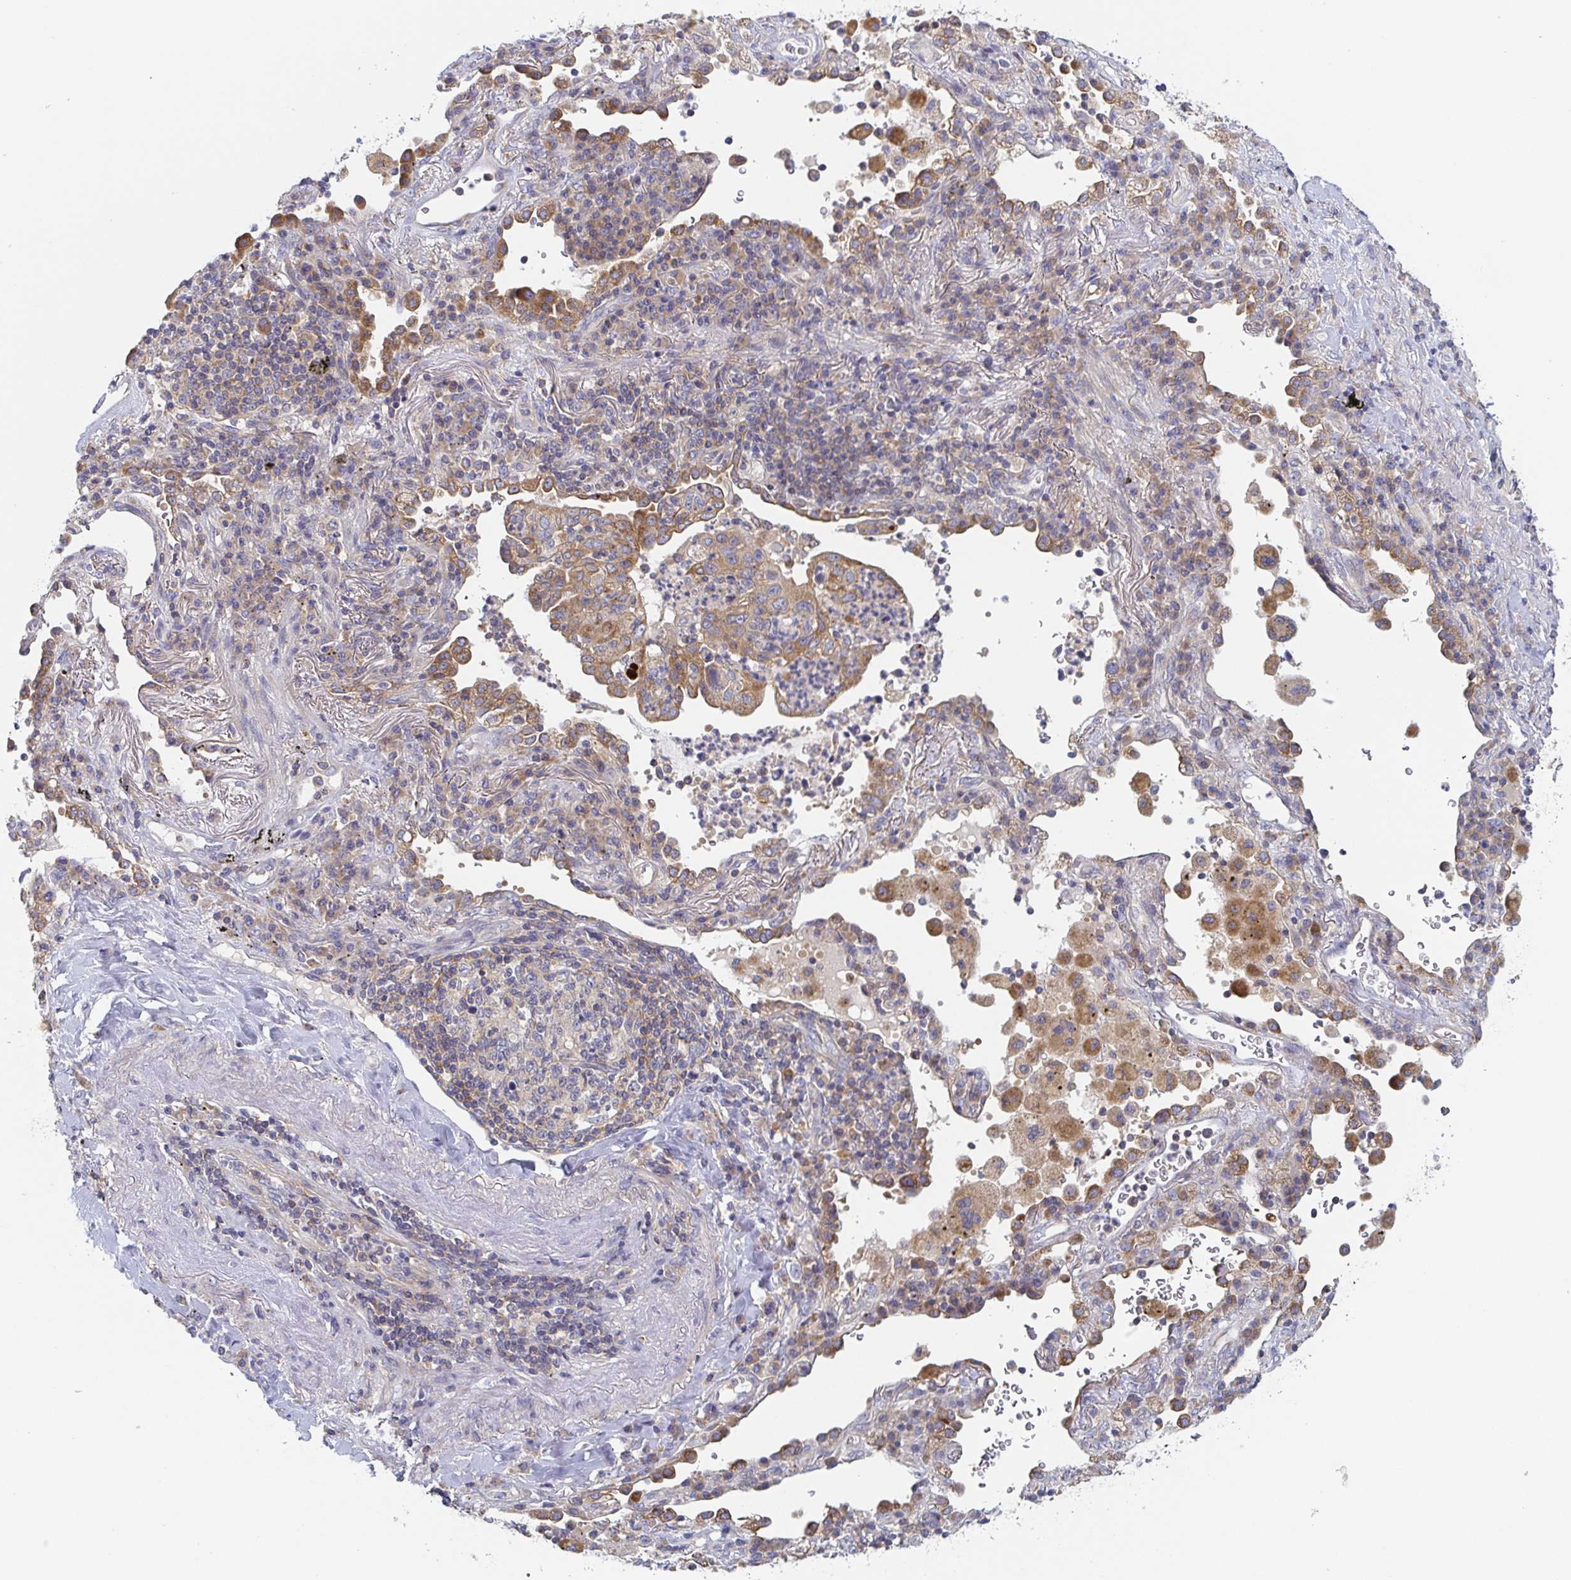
{"staining": {"intensity": "moderate", "quantity": ">75%", "location": "cytoplasmic/membranous"}, "tissue": "lung cancer", "cell_type": "Tumor cells", "image_type": "cancer", "snomed": [{"axis": "morphology", "description": "Squamous cell carcinoma, NOS"}, {"axis": "topography", "description": "Lymph node"}, {"axis": "topography", "description": "Lung"}], "caption": "The micrograph exhibits a brown stain indicating the presence of a protein in the cytoplasmic/membranous of tumor cells in lung squamous cell carcinoma. The staining was performed using DAB, with brown indicating positive protein expression. Nuclei are stained blue with hematoxylin.", "gene": "TUFT1", "patient": {"sex": "male", "age": 61}}